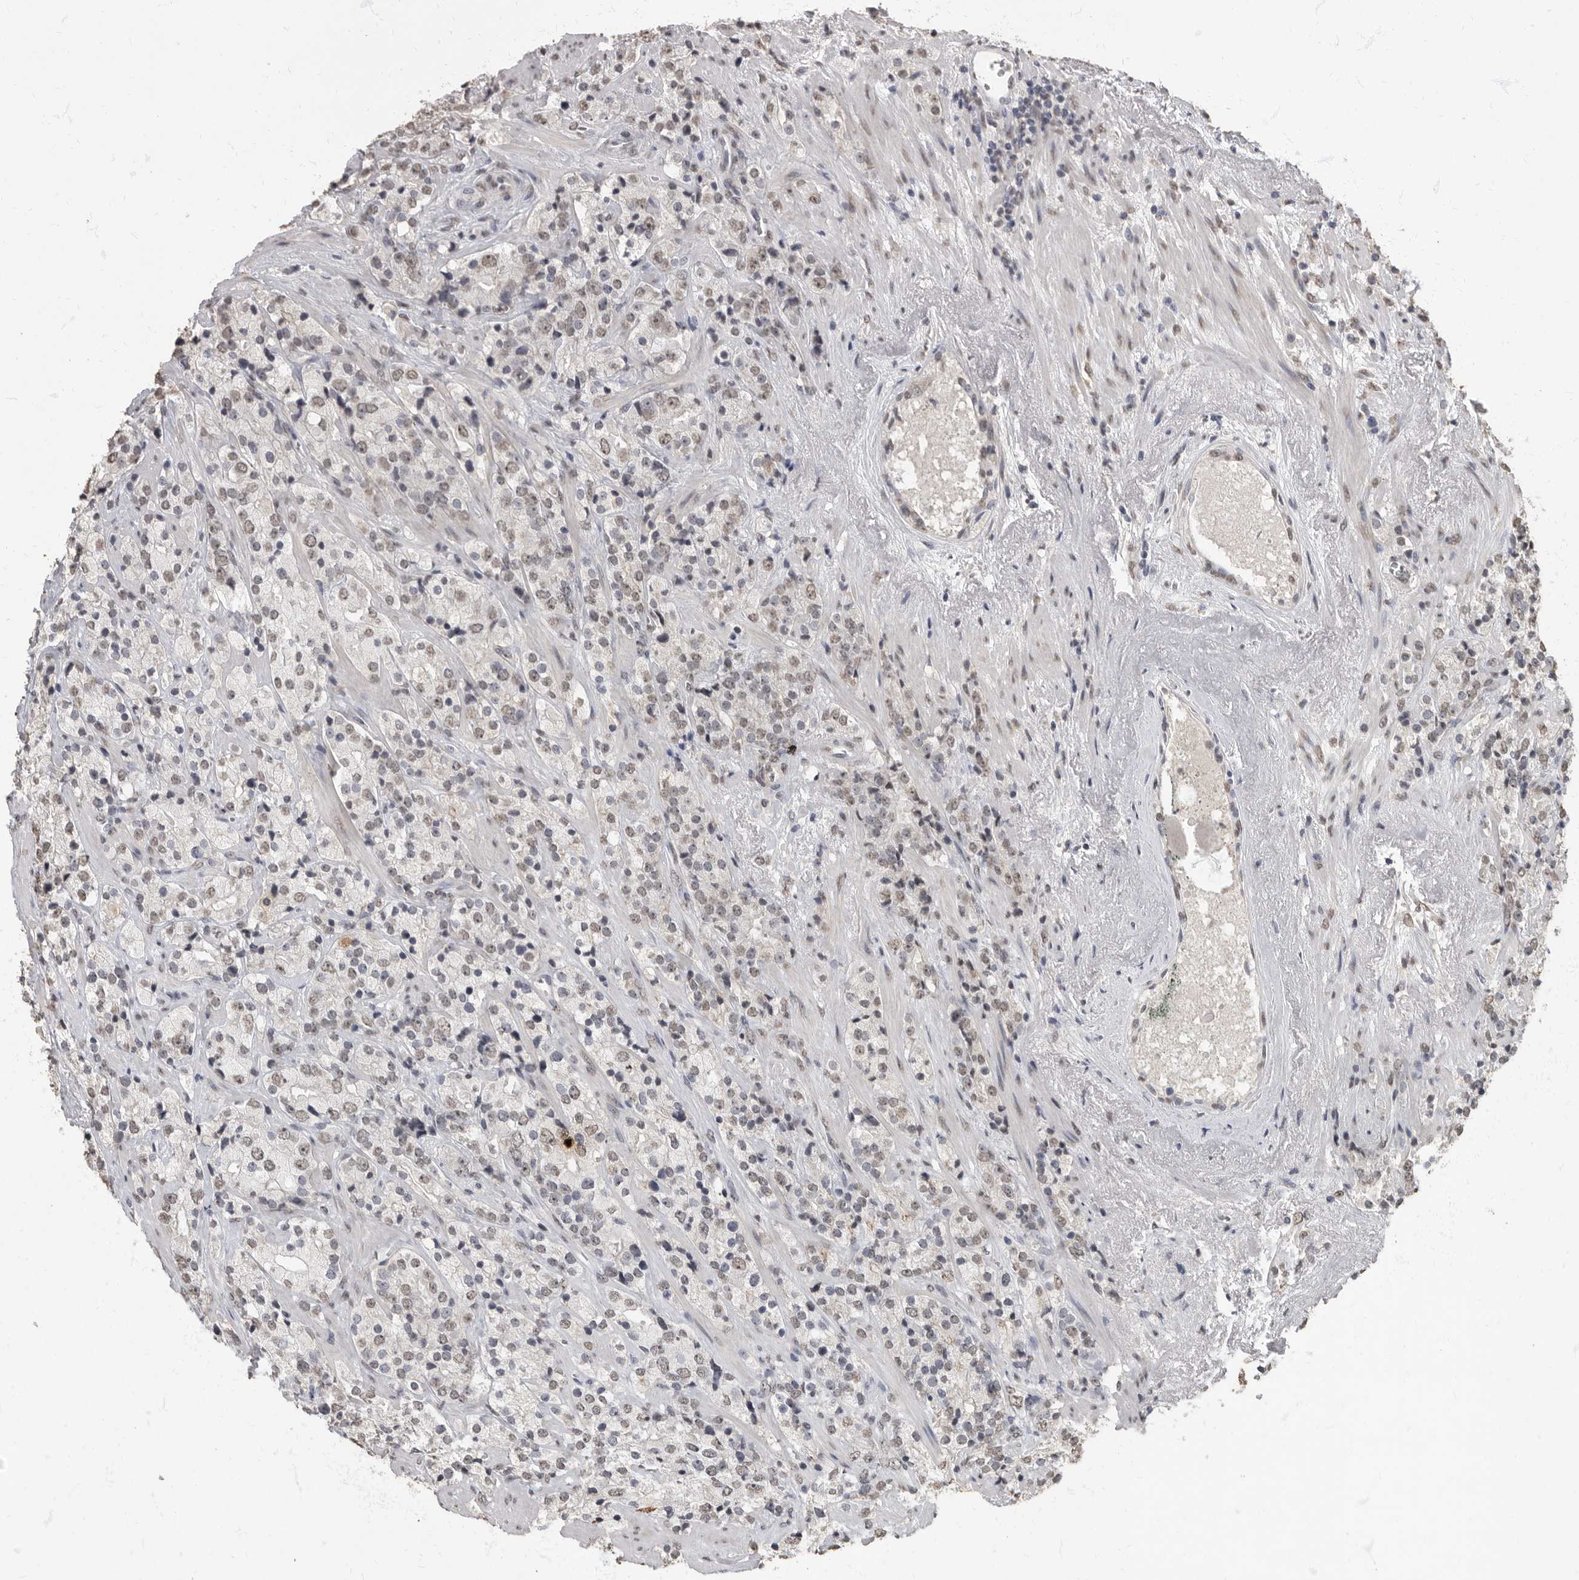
{"staining": {"intensity": "weak", "quantity": "25%-75%", "location": "nuclear"}, "tissue": "prostate cancer", "cell_type": "Tumor cells", "image_type": "cancer", "snomed": [{"axis": "morphology", "description": "Adenocarcinoma, High grade"}, {"axis": "topography", "description": "Prostate"}], "caption": "Brown immunohistochemical staining in prostate cancer (adenocarcinoma (high-grade)) shows weak nuclear positivity in approximately 25%-75% of tumor cells.", "gene": "NBL1", "patient": {"sex": "male", "age": 71}}